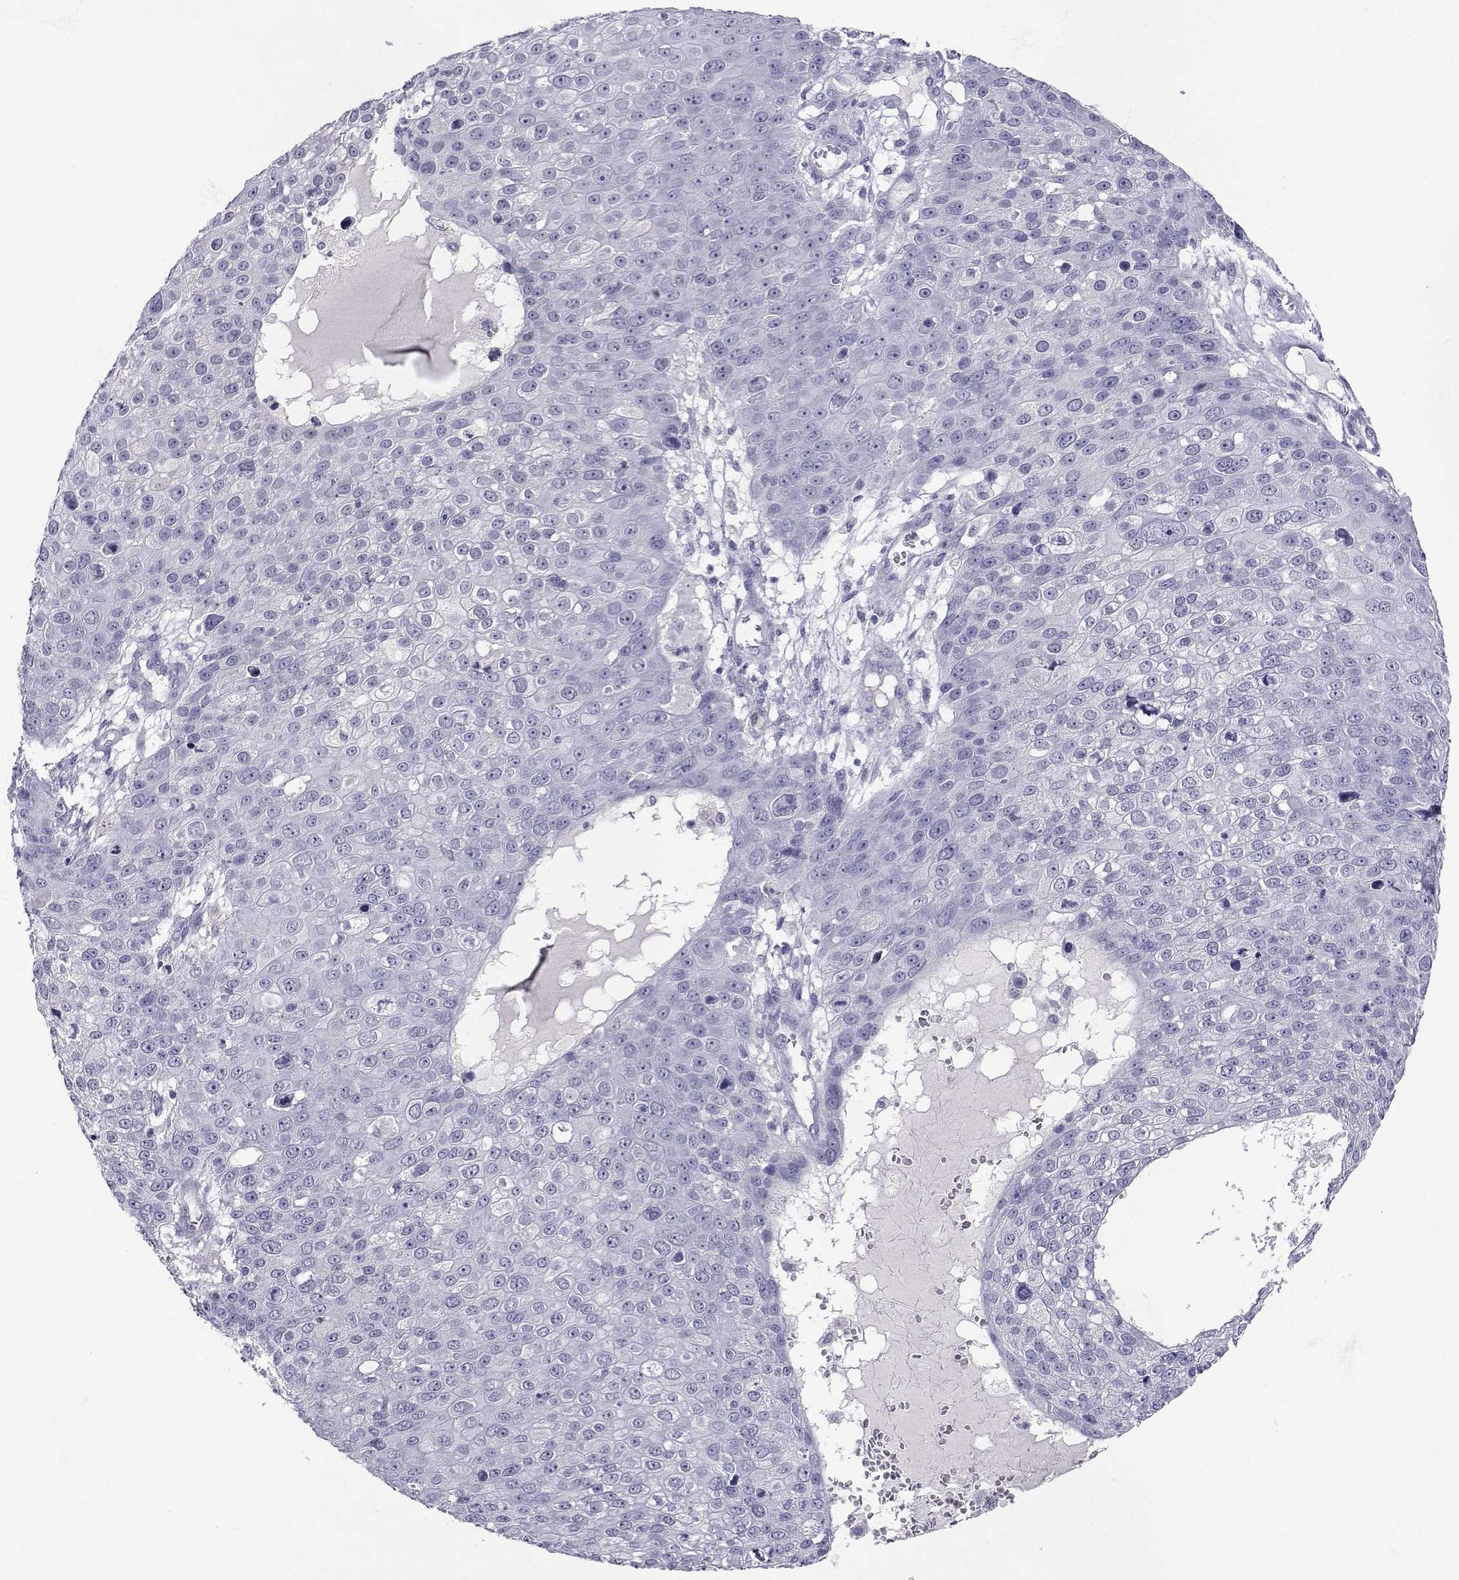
{"staining": {"intensity": "negative", "quantity": "none", "location": "none"}, "tissue": "skin cancer", "cell_type": "Tumor cells", "image_type": "cancer", "snomed": [{"axis": "morphology", "description": "Squamous cell carcinoma, NOS"}, {"axis": "topography", "description": "Skin"}], "caption": "There is no significant staining in tumor cells of skin cancer. (DAB IHC, high magnification).", "gene": "SLC6A3", "patient": {"sex": "male", "age": 71}}